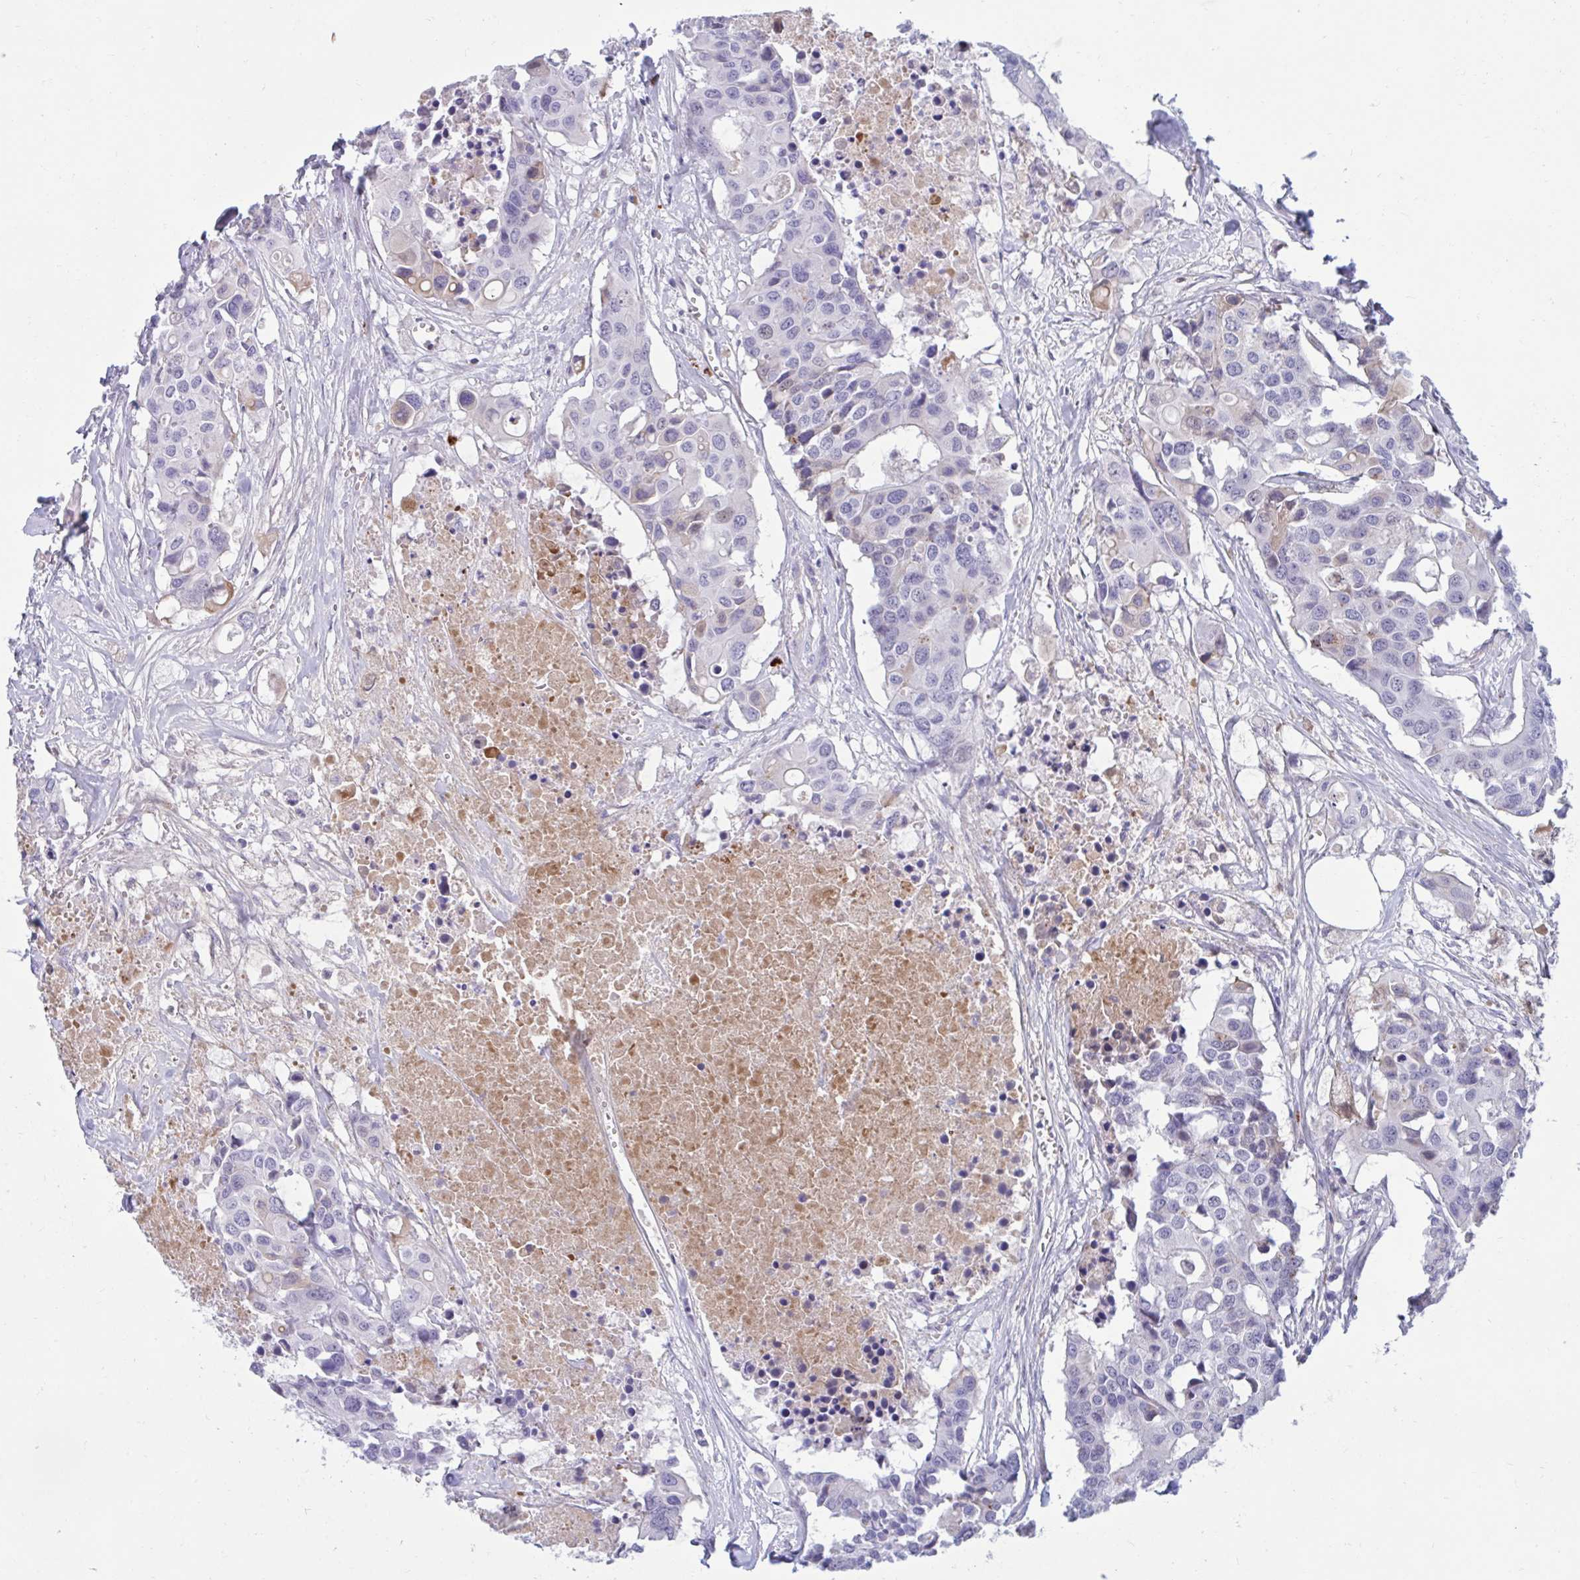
{"staining": {"intensity": "negative", "quantity": "none", "location": "none"}, "tissue": "colorectal cancer", "cell_type": "Tumor cells", "image_type": "cancer", "snomed": [{"axis": "morphology", "description": "Adenocarcinoma, NOS"}, {"axis": "topography", "description": "Colon"}], "caption": "Tumor cells show no significant staining in colorectal adenocarcinoma. Nuclei are stained in blue.", "gene": "FAM219B", "patient": {"sex": "male", "age": 77}}